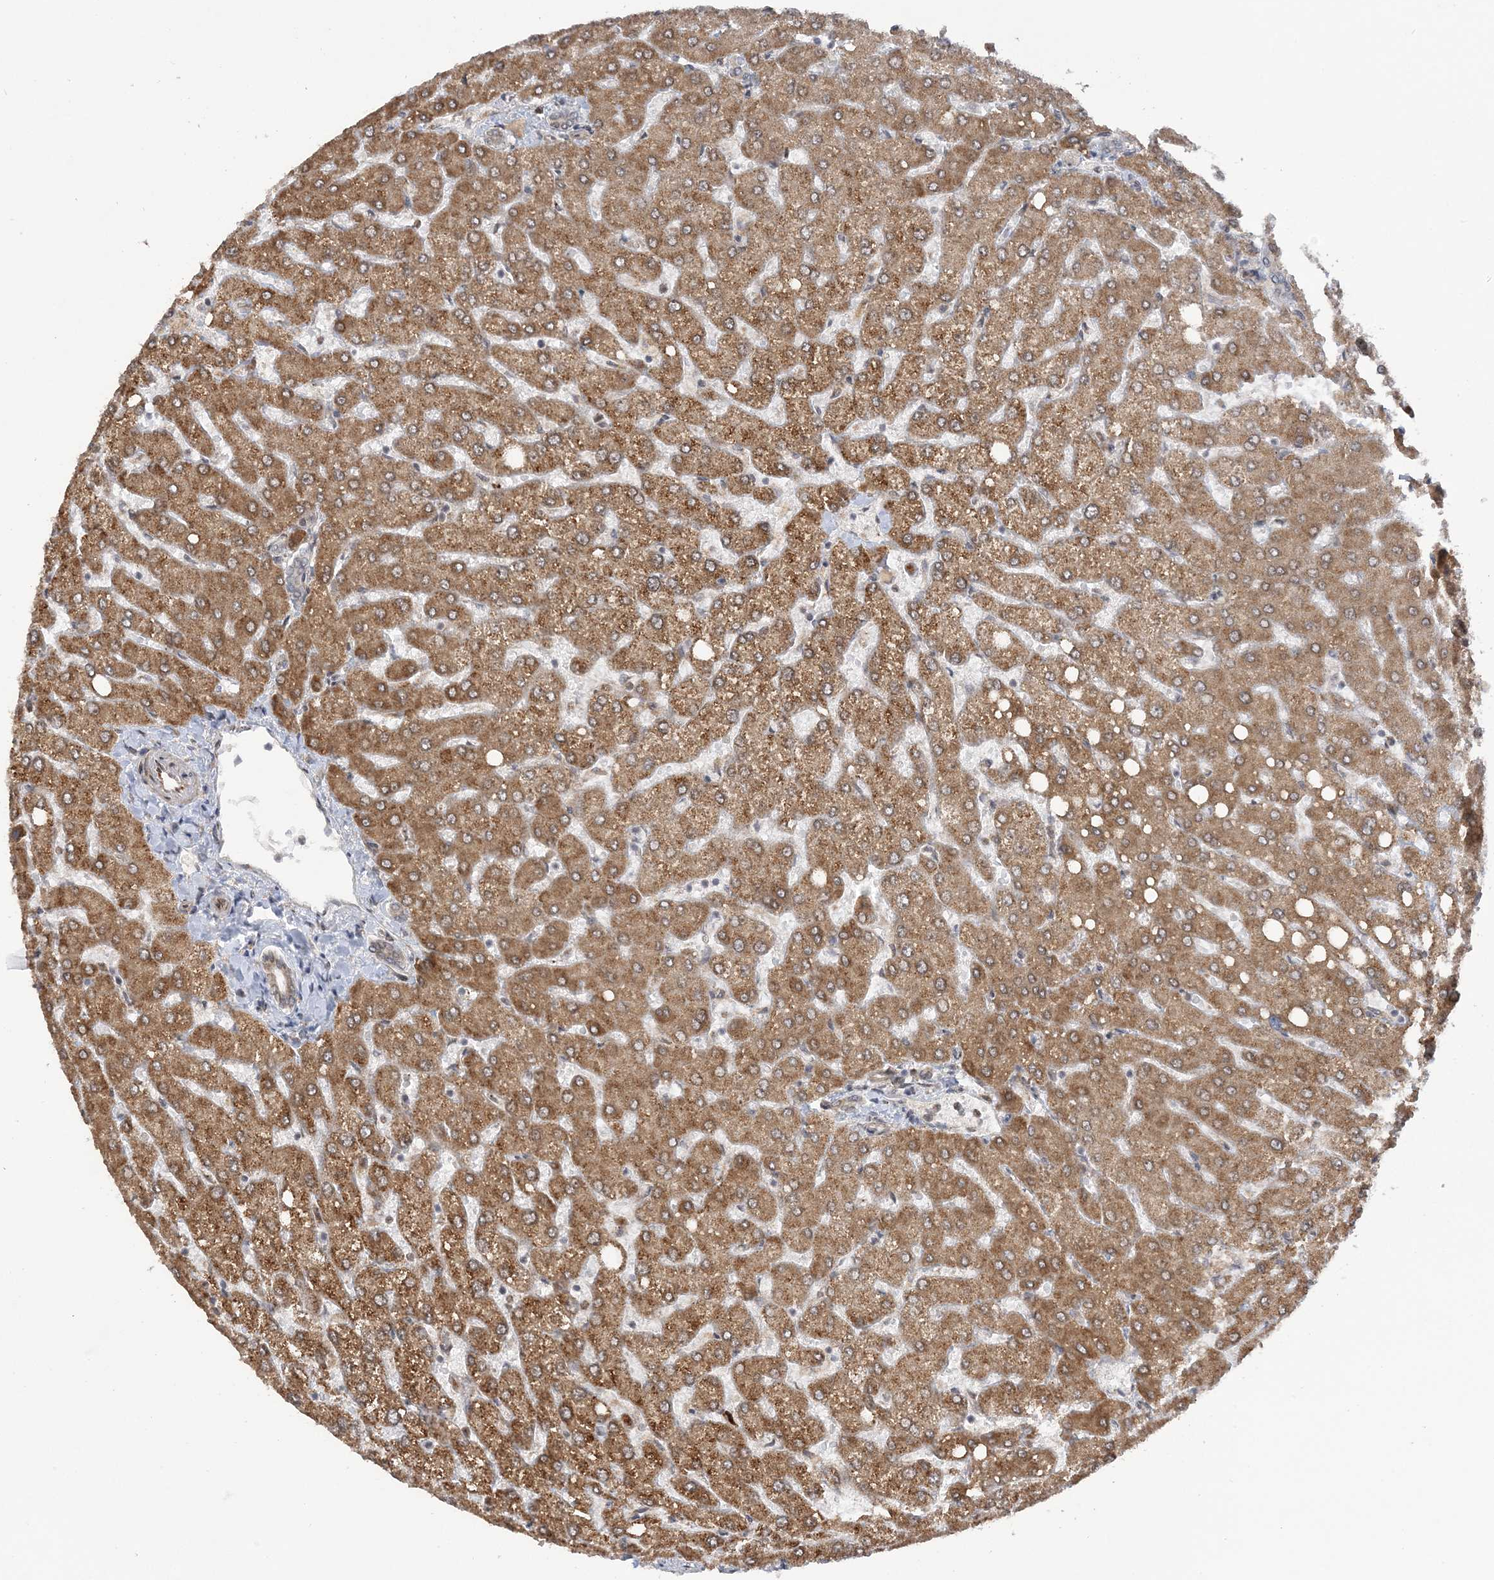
{"staining": {"intensity": "weak", "quantity": ">75%", "location": "cytoplasmic/membranous"}, "tissue": "liver", "cell_type": "Cholangiocytes", "image_type": "normal", "snomed": [{"axis": "morphology", "description": "Normal tissue, NOS"}, {"axis": "topography", "description": "Liver"}], "caption": "Brown immunohistochemical staining in normal human liver exhibits weak cytoplasmic/membranous staining in about >75% of cholangiocytes. (Brightfield microscopy of DAB IHC at high magnification).", "gene": "MRPL47", "patient": {"sex": "female", "age": 54}}